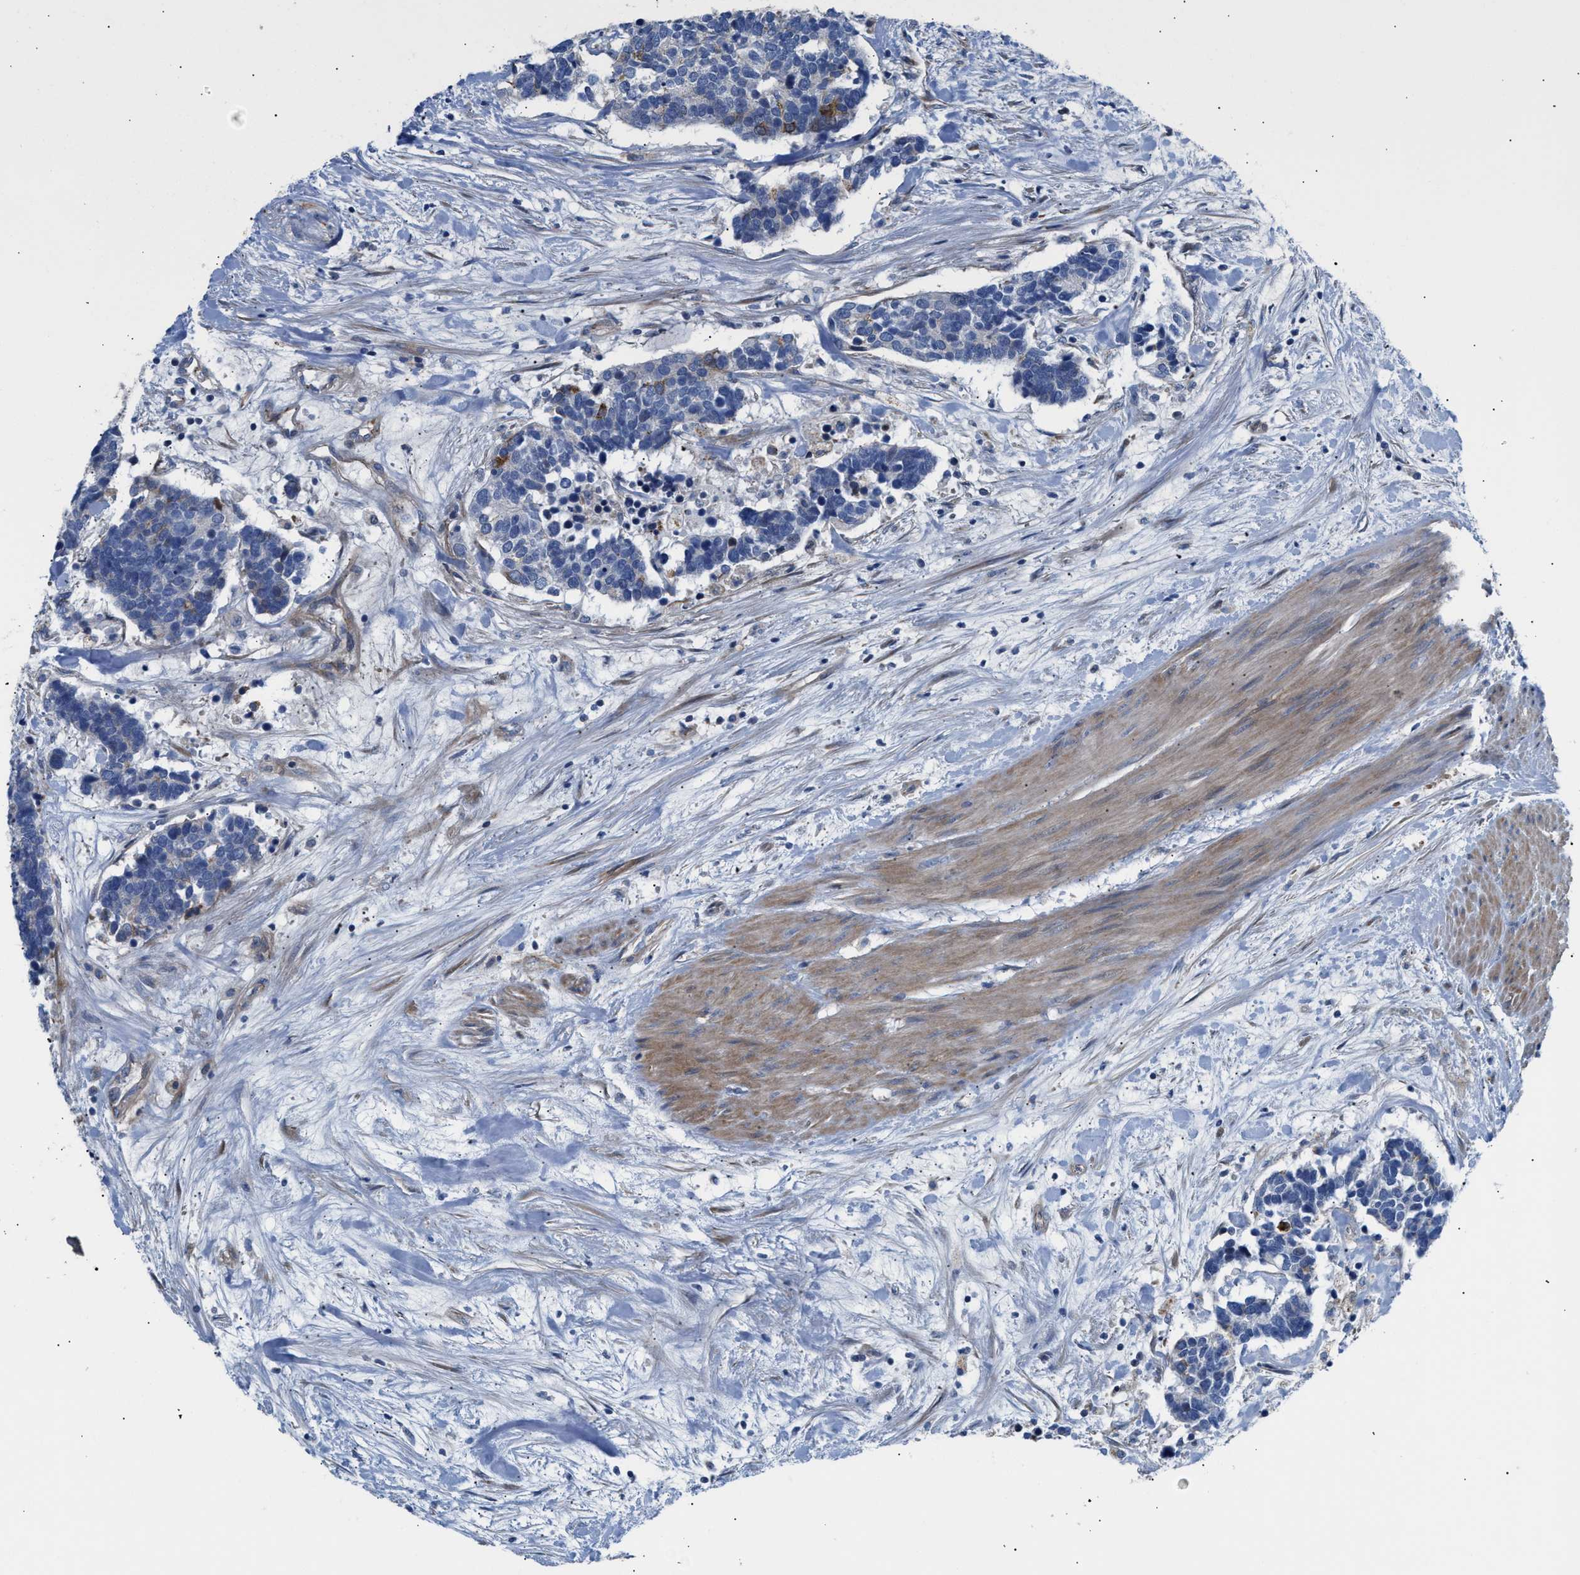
{"staining": {"intensity": "negative", "quantity": "none", "location": "none"}, "tissue": "carcinoid", "cell_type": "Tumor cells", "image_type": "cancer", "snomed": [{"axis": "morphology", "description": "Carcinoma, NOS"}, {"axis": "morphology", "description": "Carcinoid, malignant, NOS"}, {"axis": "topography", "description": "Urinary bladder"}], "caption": "DAB (3,3'-diaminobenzidine) immunohistochemical staining of human carcinoma reveals no significant expression in tumor cells.", "gene": "TFPI", "patient": {"sex": "male", "age": 57}}